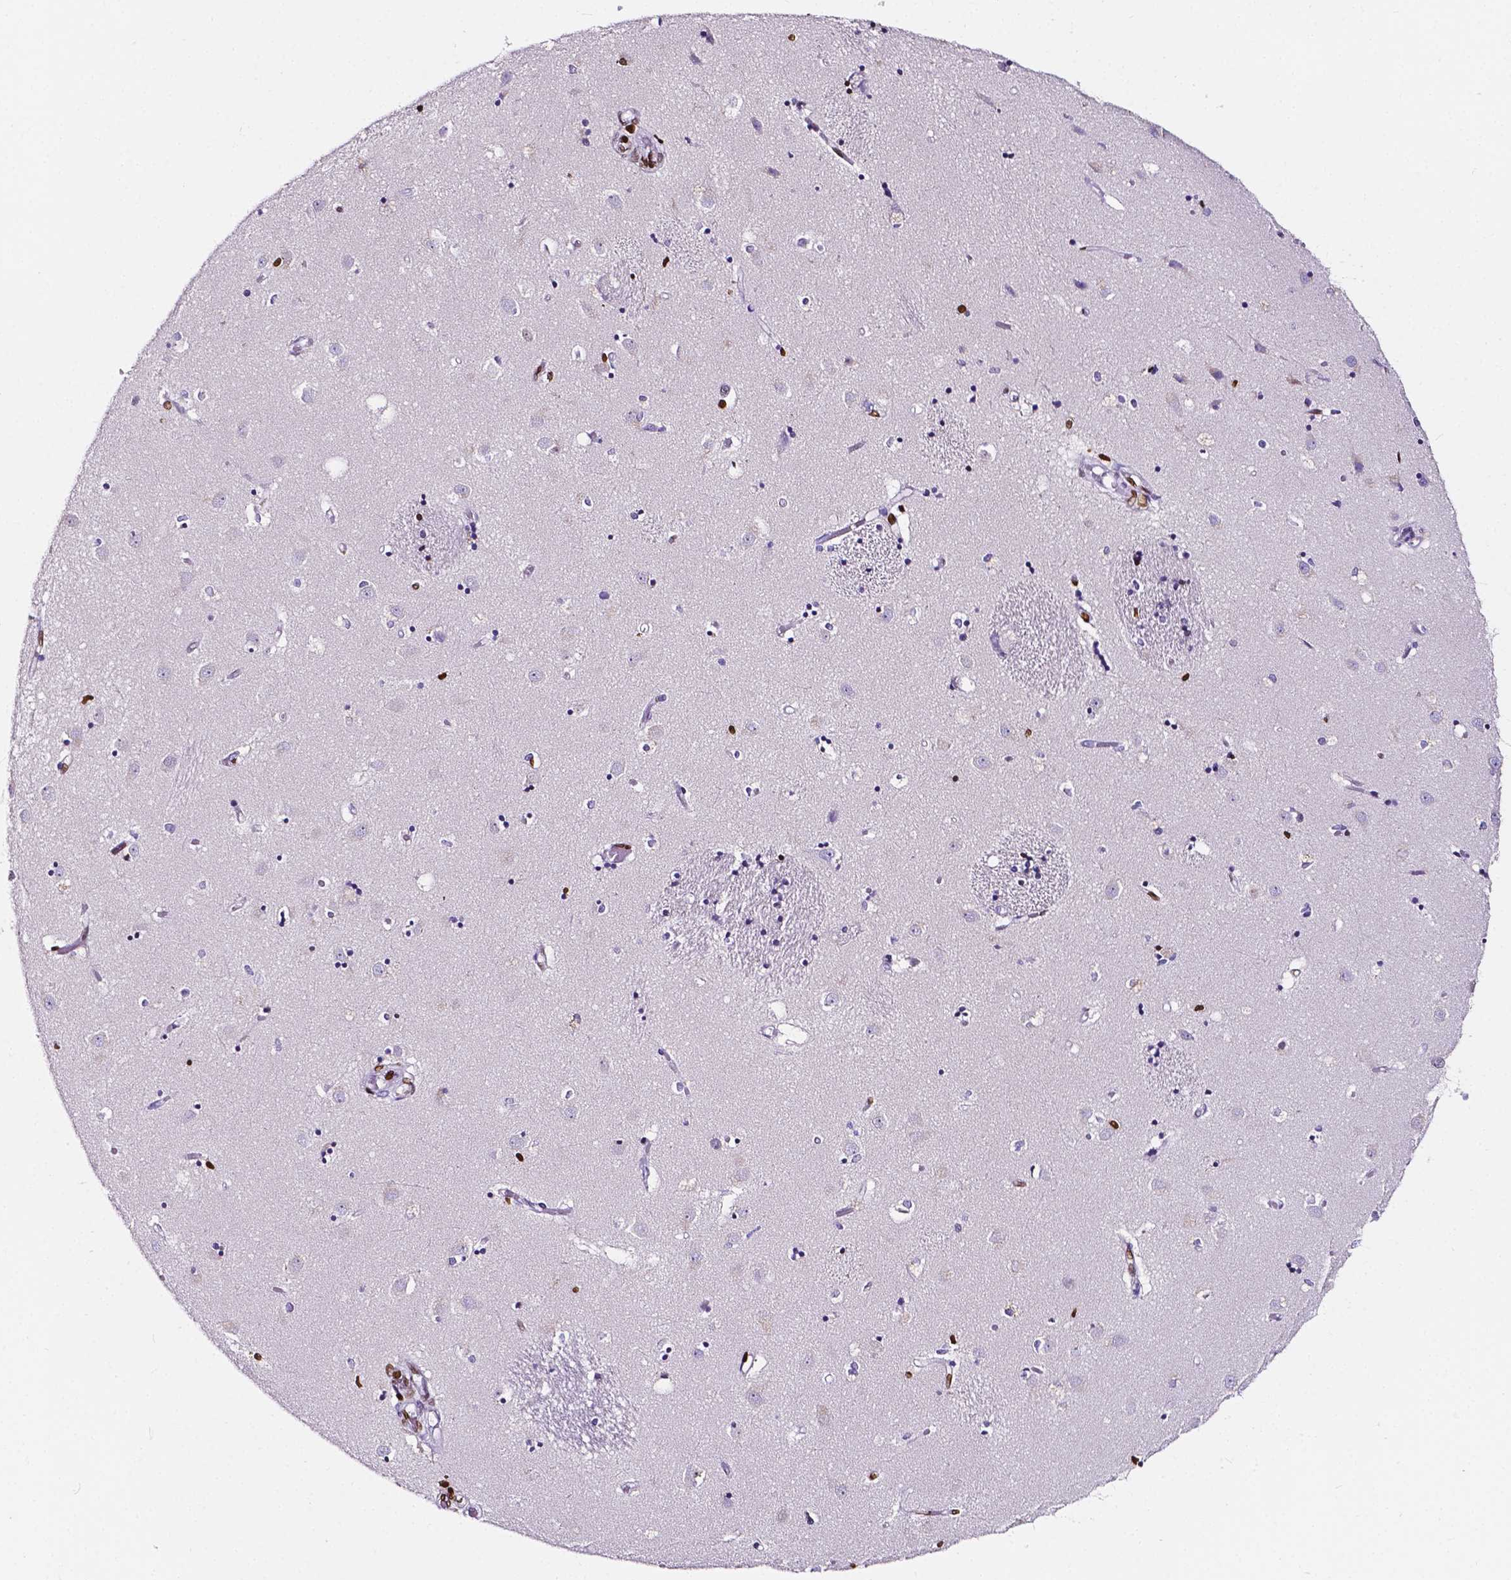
{"staining": {"intensity": "strong", "quantity": "<25%", "location": "nuclear"}, "tissue": "caudate", "cell_type": "Glial cells", "image_type": "normal", "snomed": [{"axis": "morphology", "description": "Normal tissue, NOS"}, {"axis": "topography", "description": "Lateral ventricle wall"}], "caption": "A micrograph of caudate stained for a protein reveals strong nuclear brown staining in glial cells. (DAB IHC with brightfield microscopy, high magnification).", "gene": "CBY3", "patient": {"sex": "male", "age": 54}}